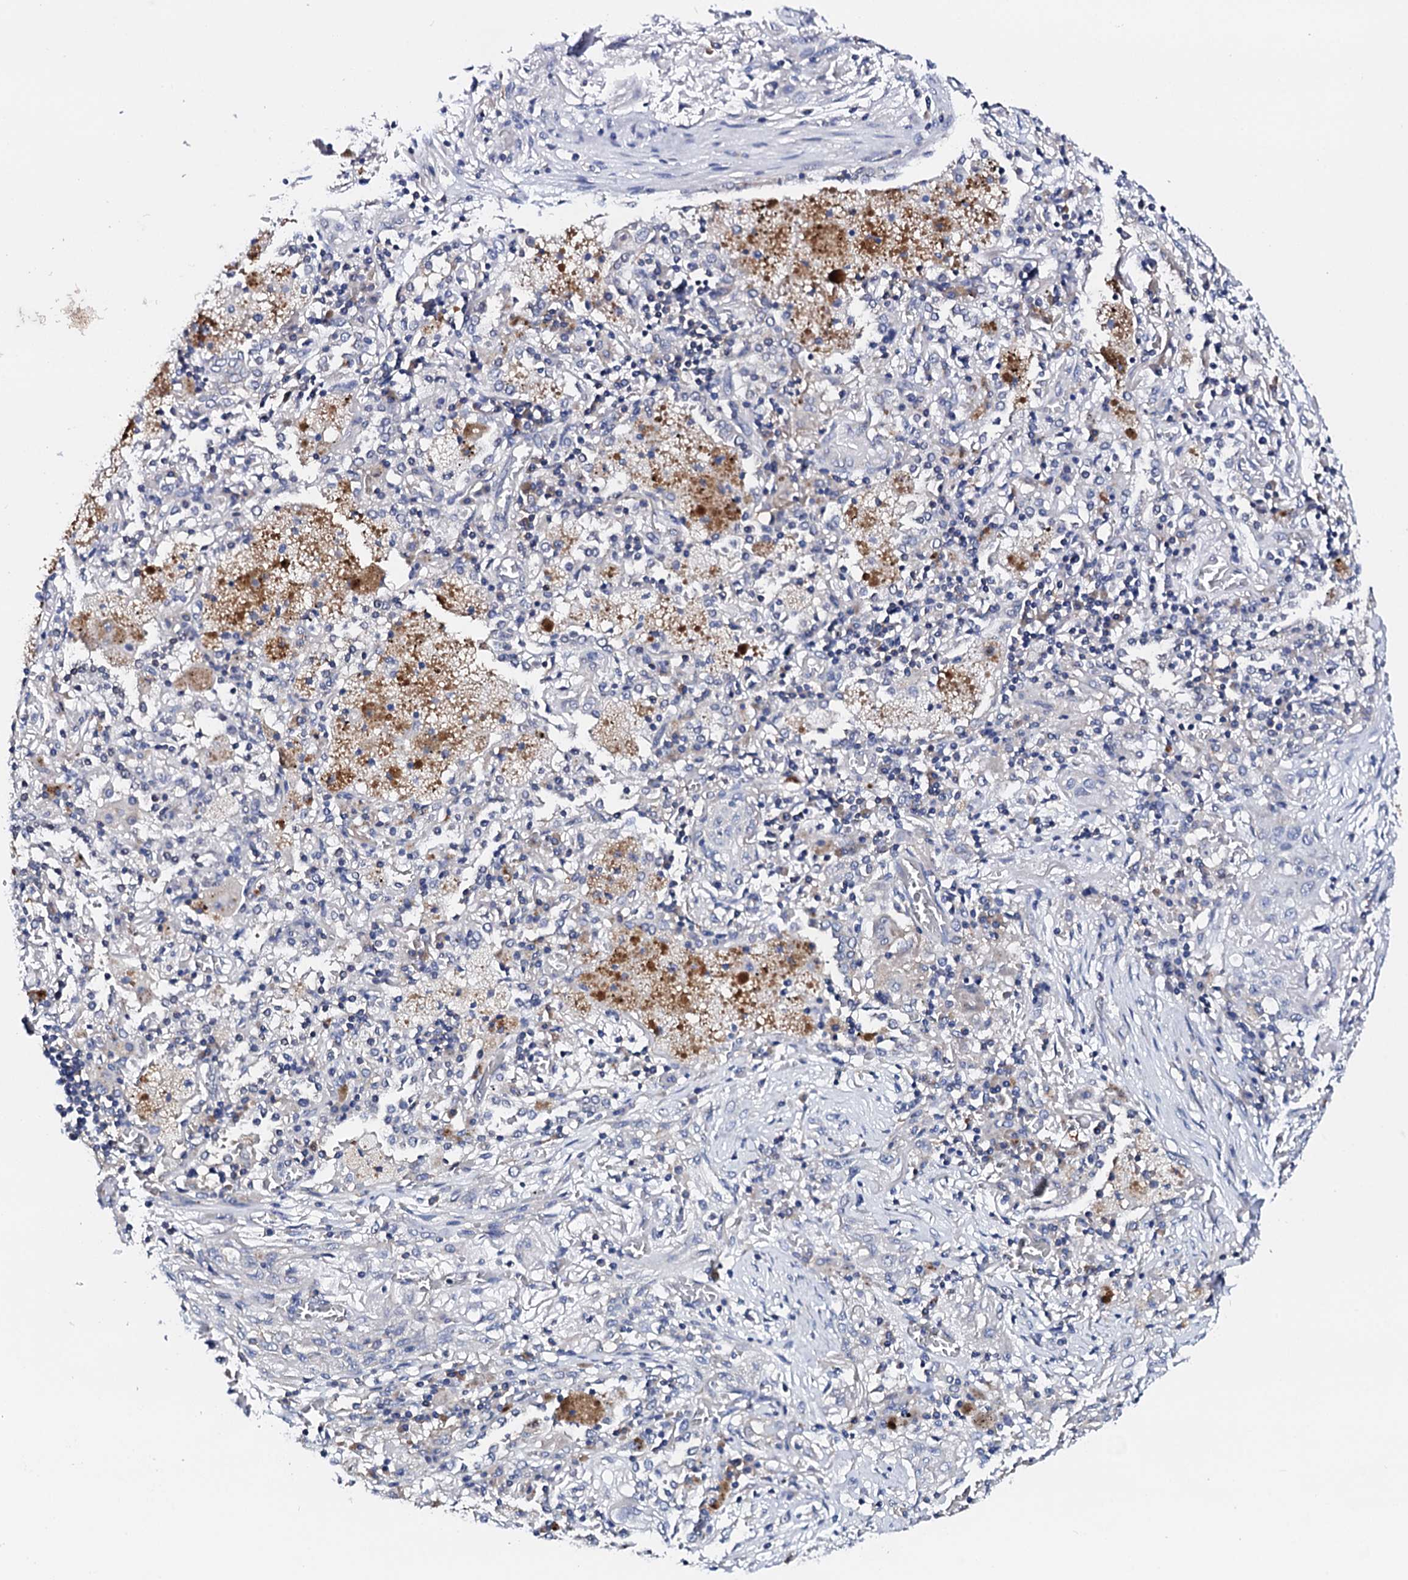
{"staining": {"intensity": "negative", "quantity": "none", "location": "none"}, "tissue": "lung cancer", "cell_type": "Tumor cells", "image_type": "cancer", "snomed": [{"axis": "morphology", "description": "Squamous cell carcinoma, NOS"}, {"axis": "topography", "description": "Lung"}], "caption": "This histopathology image is of lung squamous cell carcinoma stained with immunohistochemistry (IHC) to label a protein in brown with the nuclei are counter-stained blue. There is no positivity in tumor cells.", "gene": "NUP58", "patient": {"sex": "female", "age": 47}}